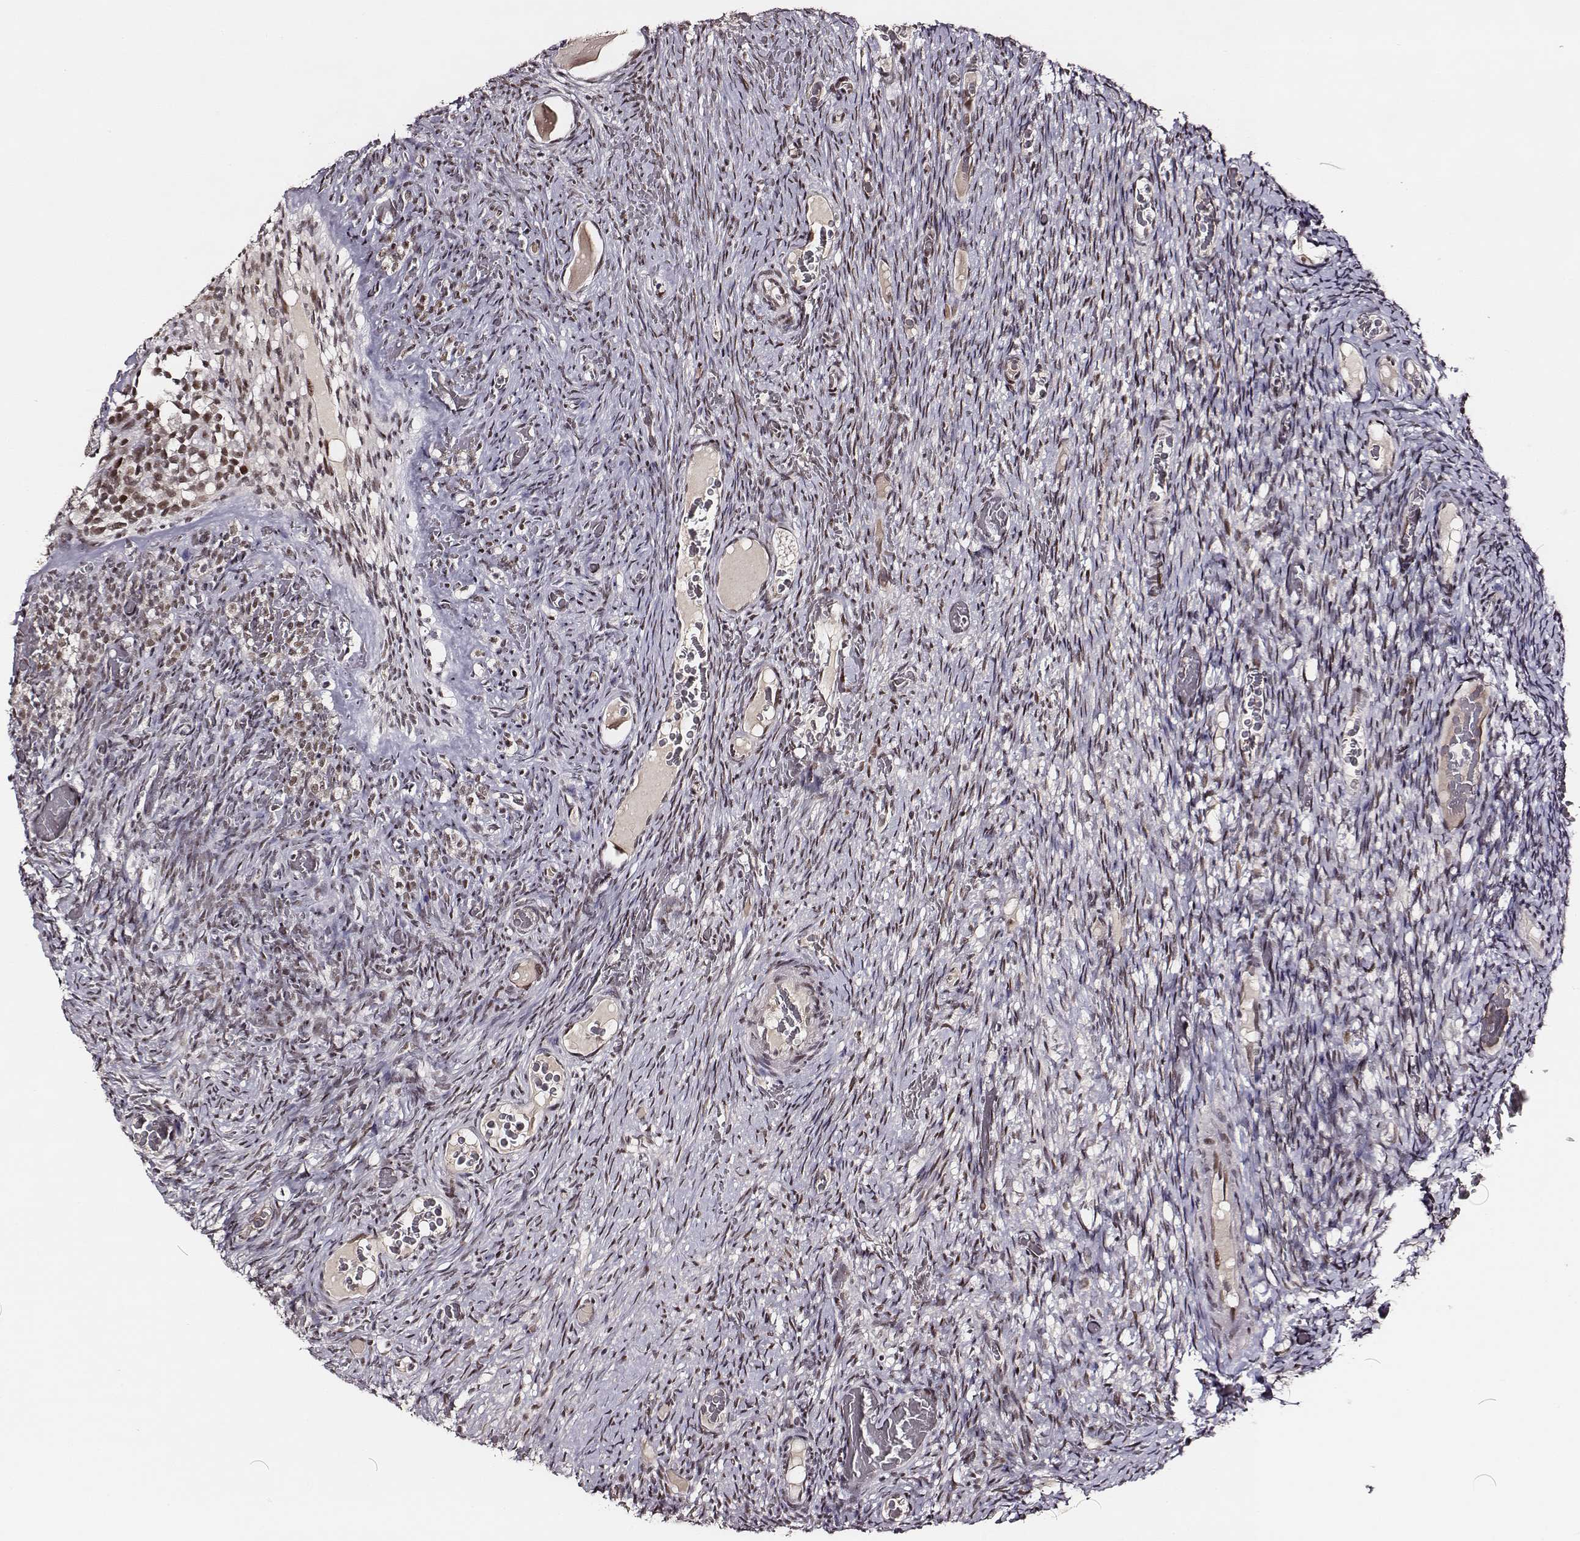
{"staining": {"intensity": "moderate", "quantity": ">75%", "location": "nuclear"}, "tissue": "ovary", "cell_type": "Ovarian stroma cells", "image_type": "normal", "snomed": [{"axis": "morphology", "description": "Normal tissue, NOS"}, {"axis": "topography", "description": "Ovary"}], "caption": "IHC photomicrograph of unremarkable ovary: human ovary stained using IHC shows medium levels of moderate protein expression localized specifically in the nuclear of ovarian stroma cells, appearing as a nuclear brown color.", "gene": "PPARA", "patient": {"sex": "female", "age": 34}}